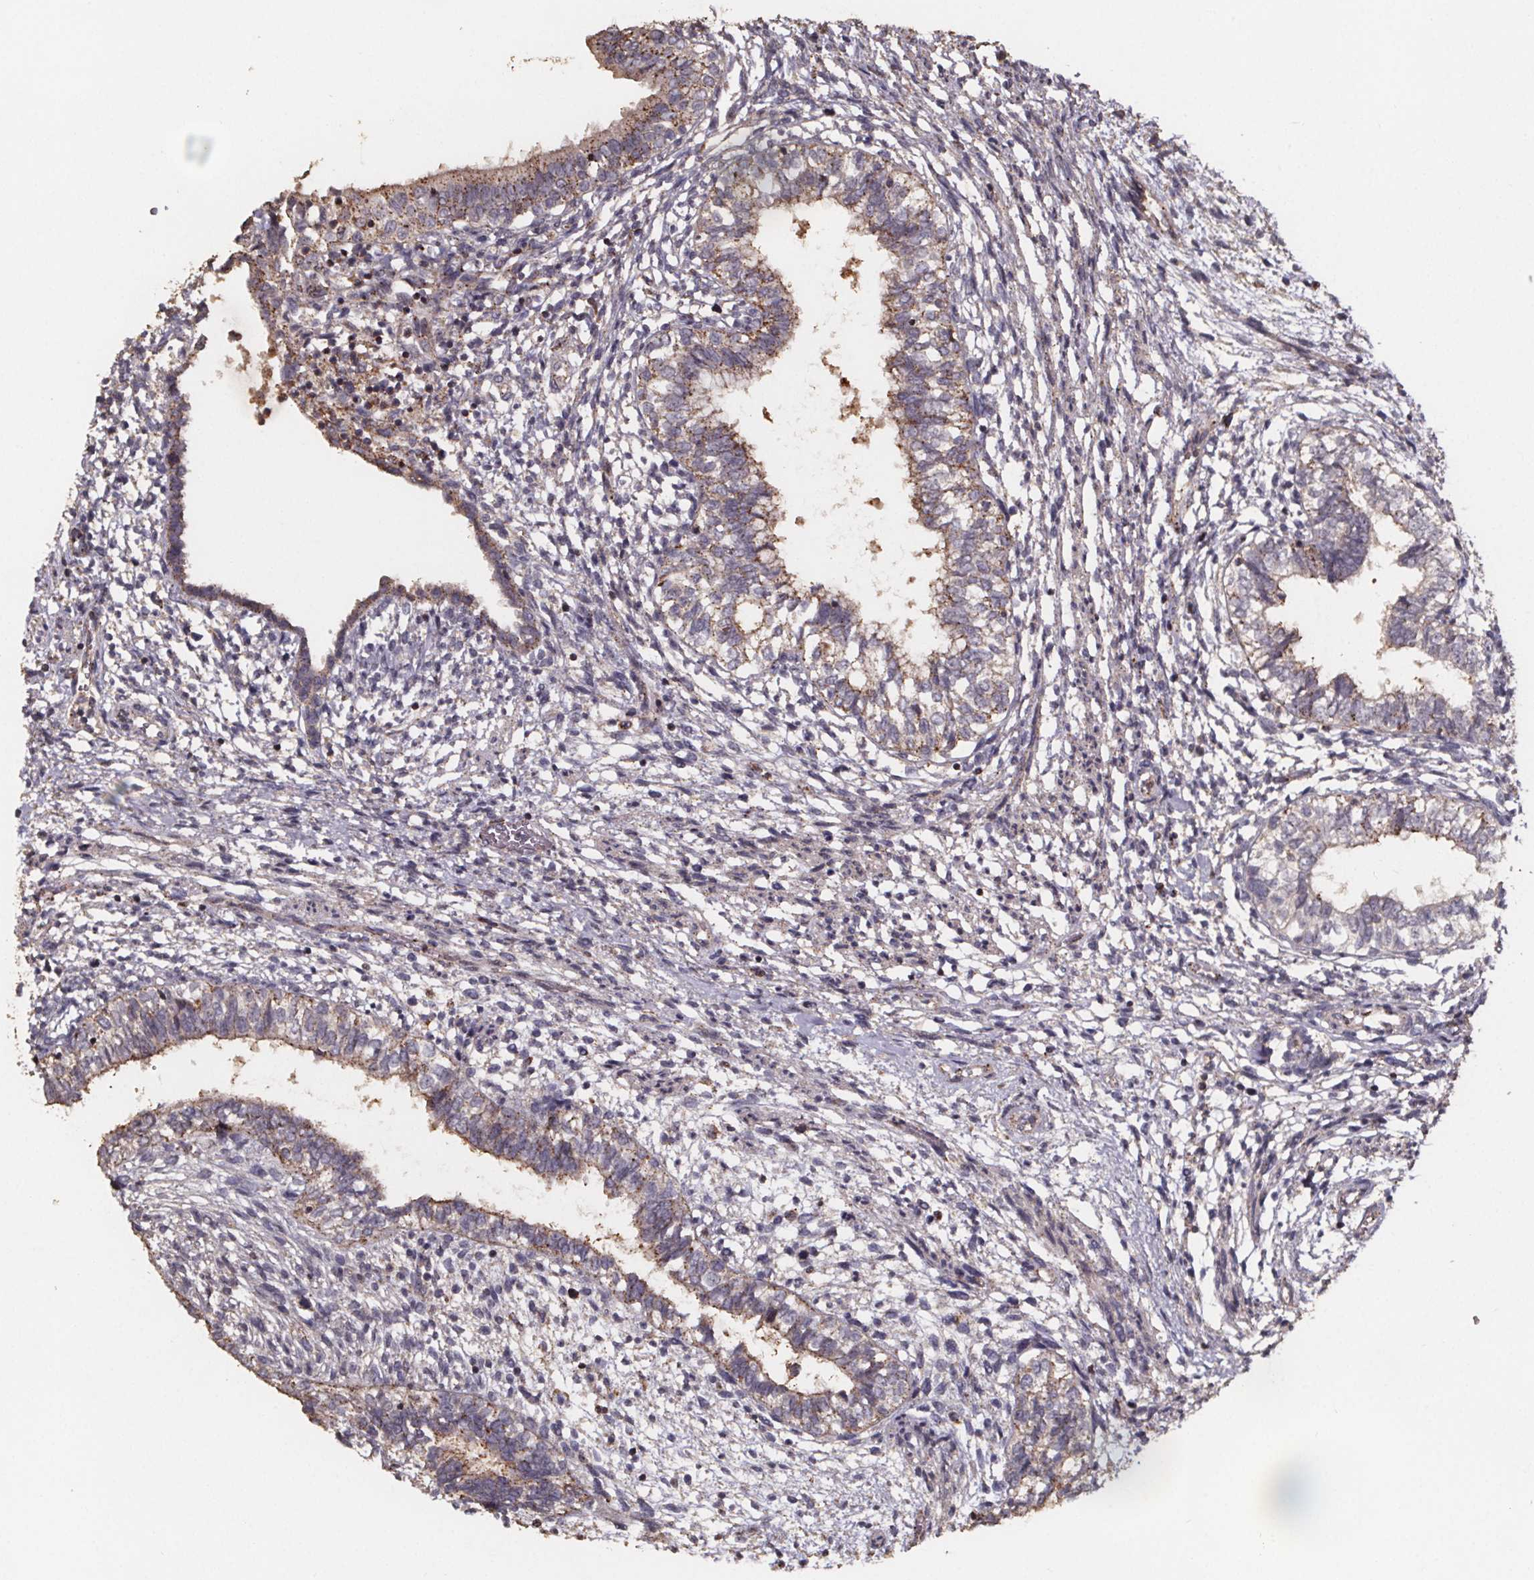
{"staining": {"intensity": "moderate", "quantity": "25%-75%", "location": "cytoplasmic/membranous"}, "tissue": "testis cancer", "cell_type": "Tumor cells", "image_type": "cancer", "snomed": [{"axis": "morphology", "description": "Carcinoma, Embryonal, NOS"}, {"axis": "topography", "description": "Testis"}], "caption": "A medium amount of moderate cytoplasmic/membranous positivity is seen in about 25%-75% of tumor cells in testis cancer (embryonal carcinoma) tissue.", "gene": "ZNF879", "patient": {"sex": "male", "age": 37}}